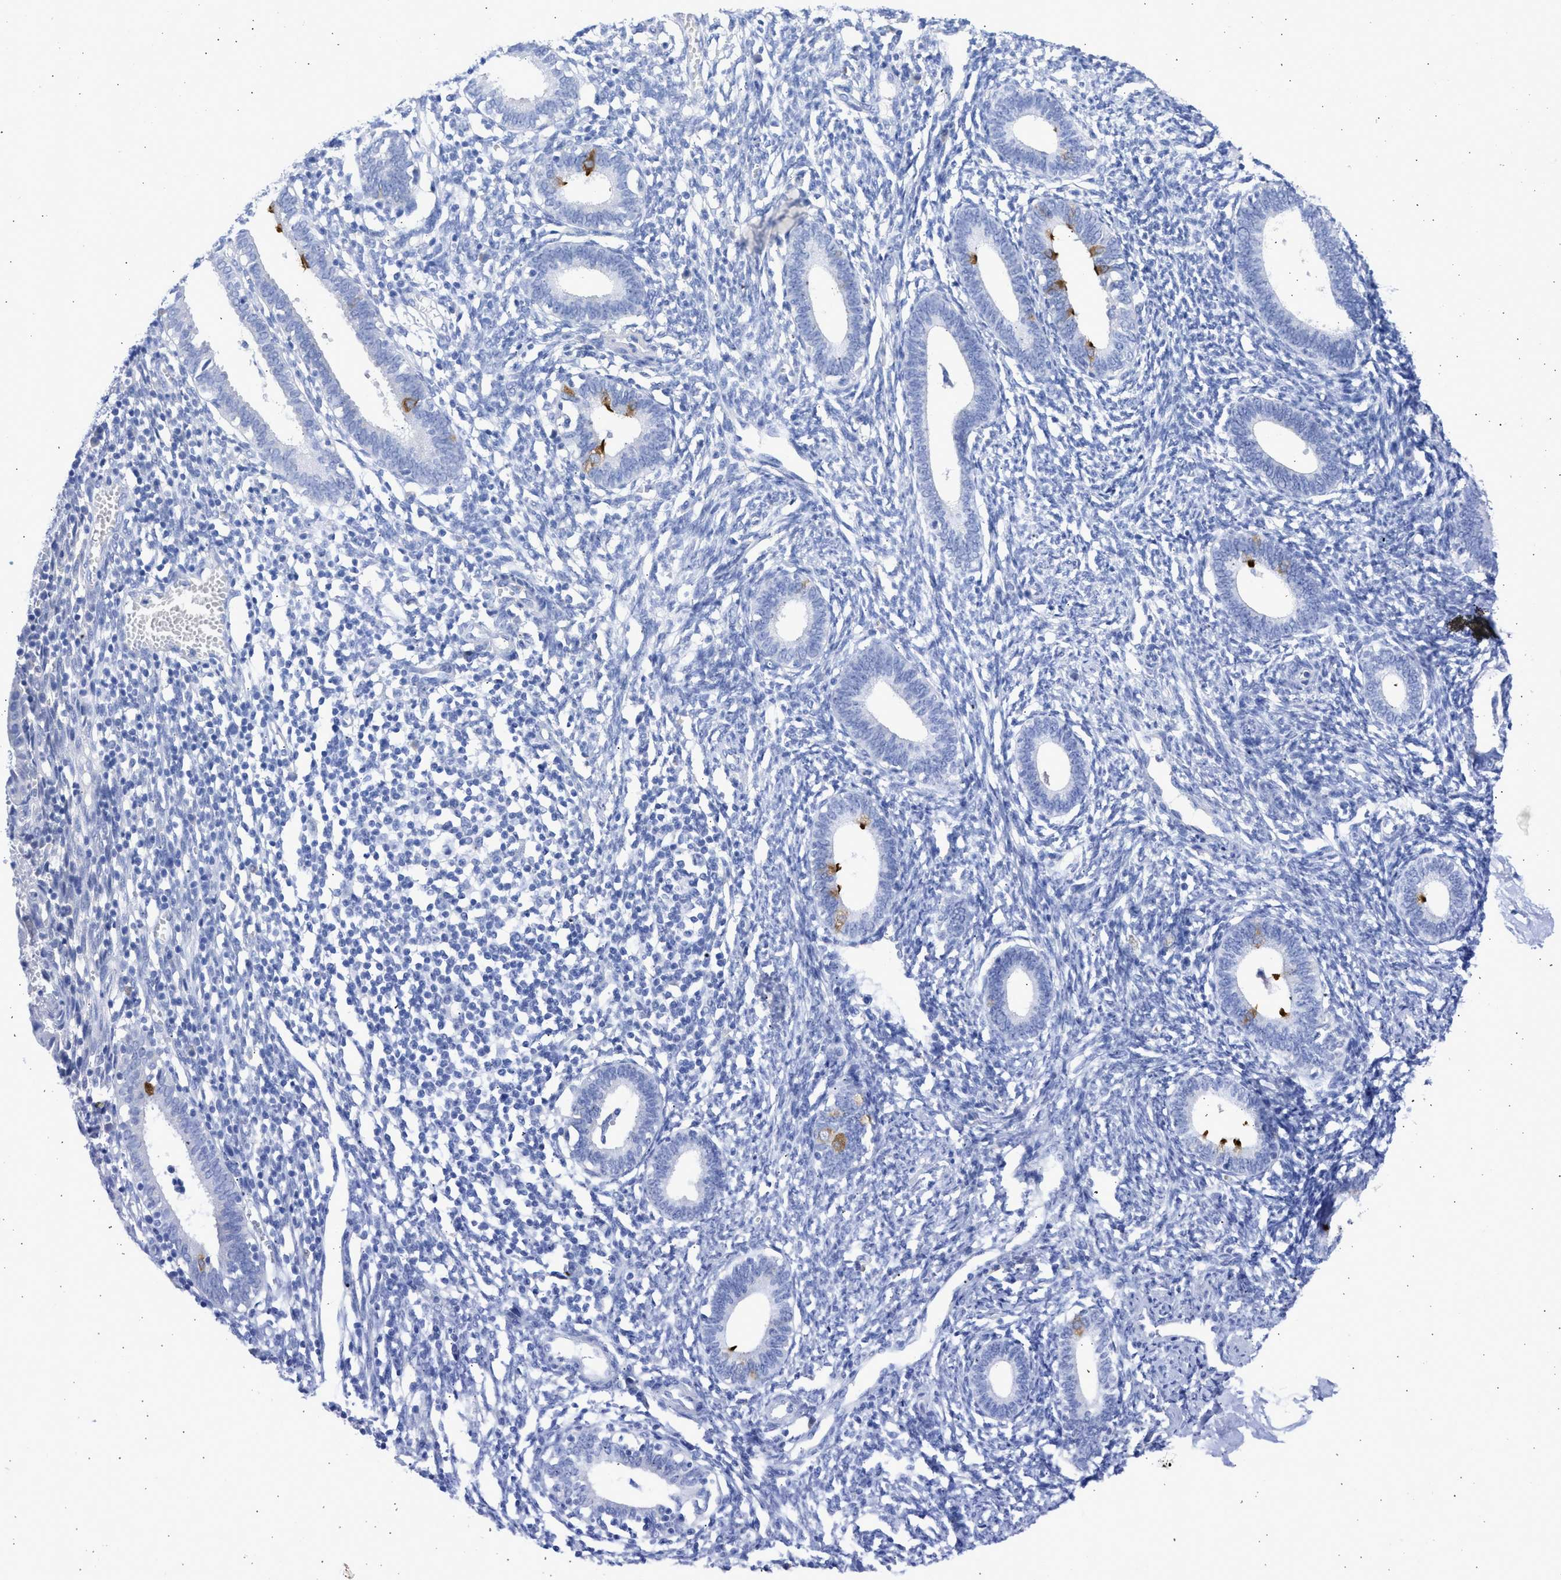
{"staining": {"intensity": "negative", "quantity": "none", "location": "none"}, "tissue": "endometrium", "cell_type": "Cells in endometrial stroma", "image_type": "normal", "snomed": [{"axis": "morphology", "description": "Normal tissue, NOS"}, {"axis": "topography", "description": "Endometrium"}], "caption": "The immunohistochemistry image has no significant staining in cells in endometrial stroma of endometrium. (Stains: DAB immunohistochemistry (IHC) with hematoxylin counter stain, Microscopy: brightfield microscopy at high magnification).", "gene": "RSPH1", "patient": {"sex": "female", "age": 41}}